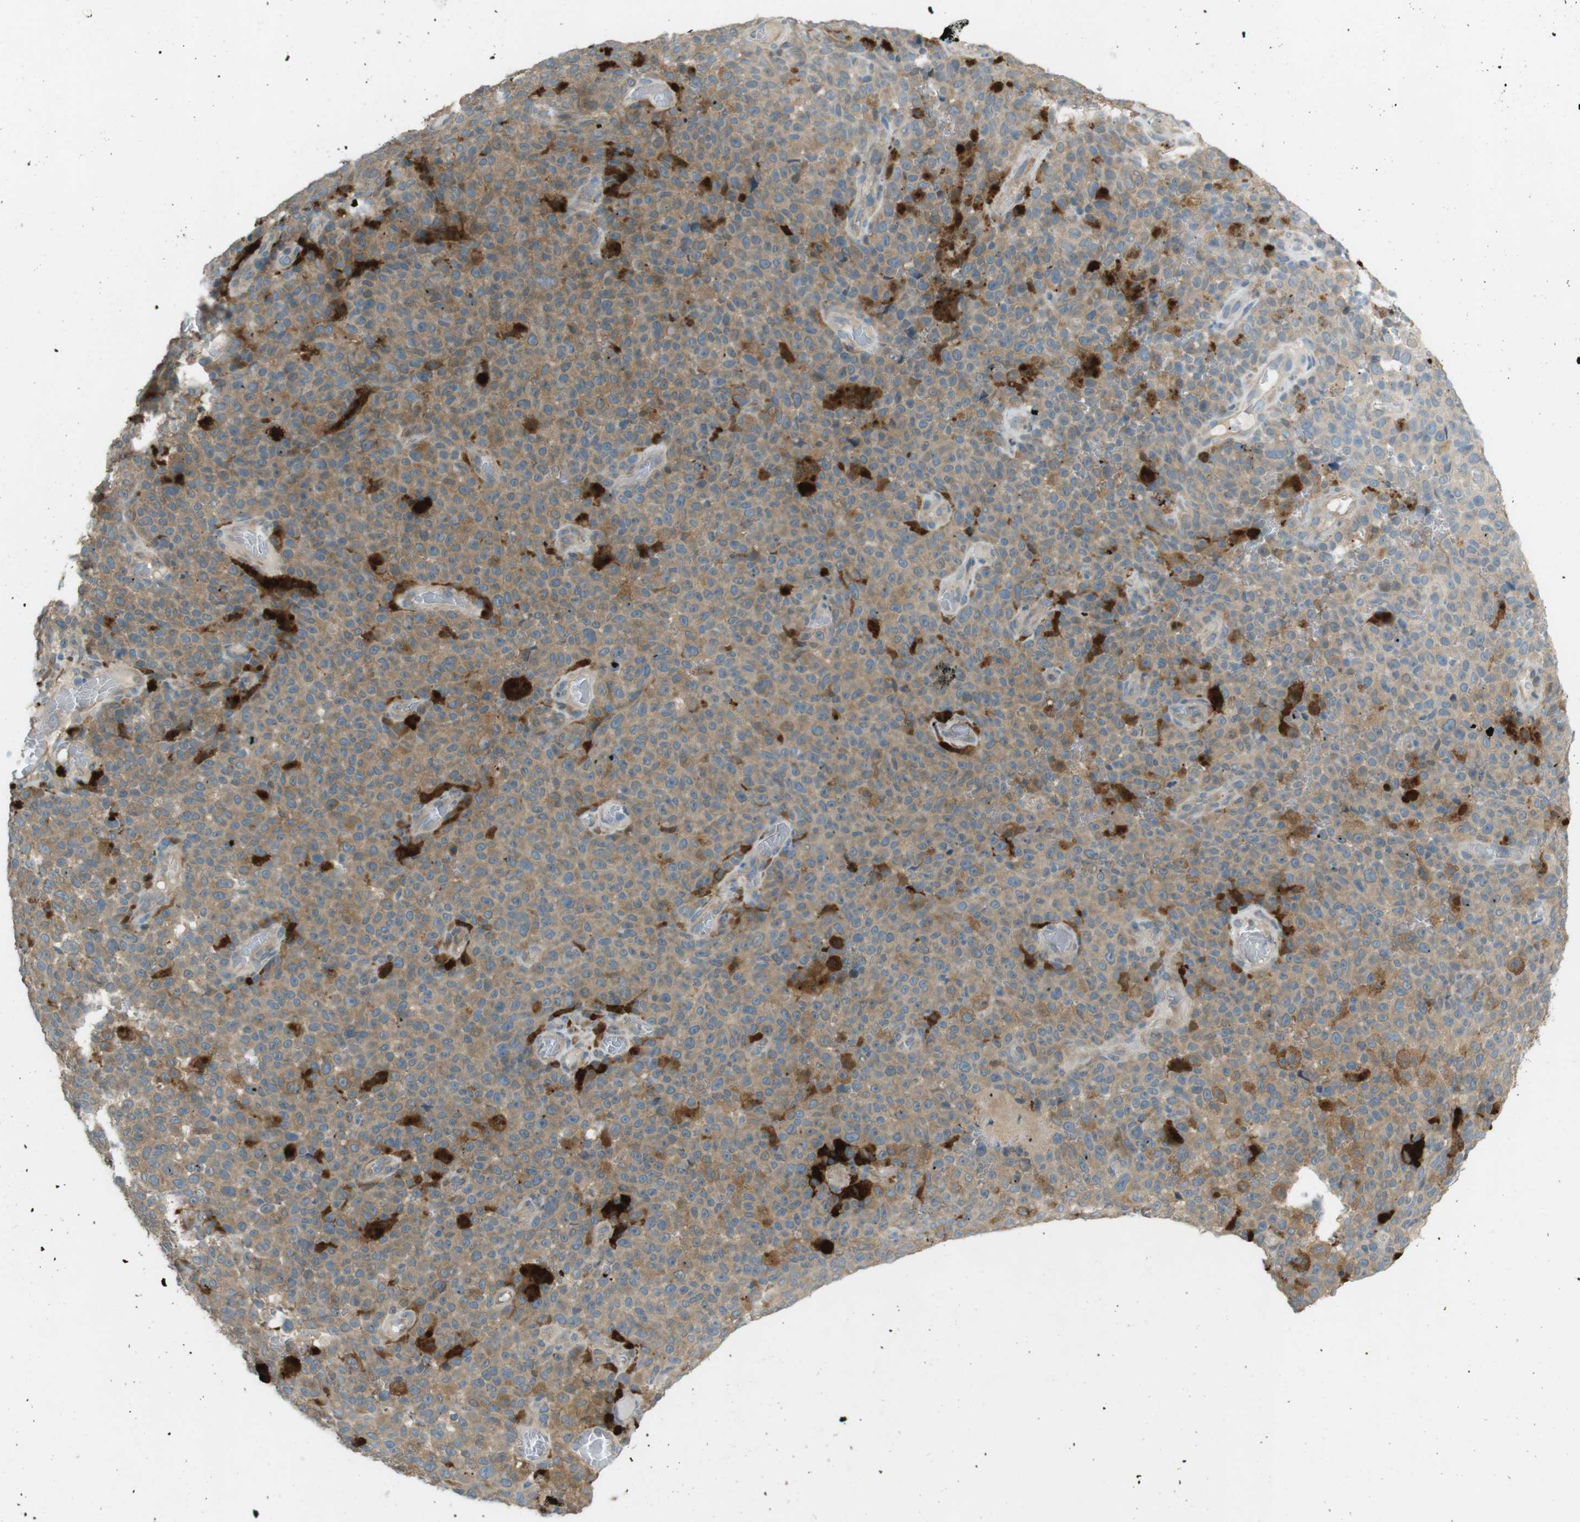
{"staining": {"intensity": "moderate", "quantity": ">75%", "location": "cytoplasmic/membranous"}, "tissue": "melanoma", "cell_type": "Tumor cells", "image_type": "cancer", "snomed": [{"axis": "morphology", "description": "Malignant melanoma, NOS"}, {"axis": "topography", "description": "Skin"}], "caption": "IHC (DAB) staining of malignant melanoma displays moderate cytoplasmic/membranous protein expression in about >75% of tumor cells. Using DAB (3,3'-diaminobenzidine) (brown) and hematoxylin (blue) stains, captured at high magnification using brightfield microscopy.", "gene": "TMEM41B", "patient": {"sex": "female", "age": 82}}